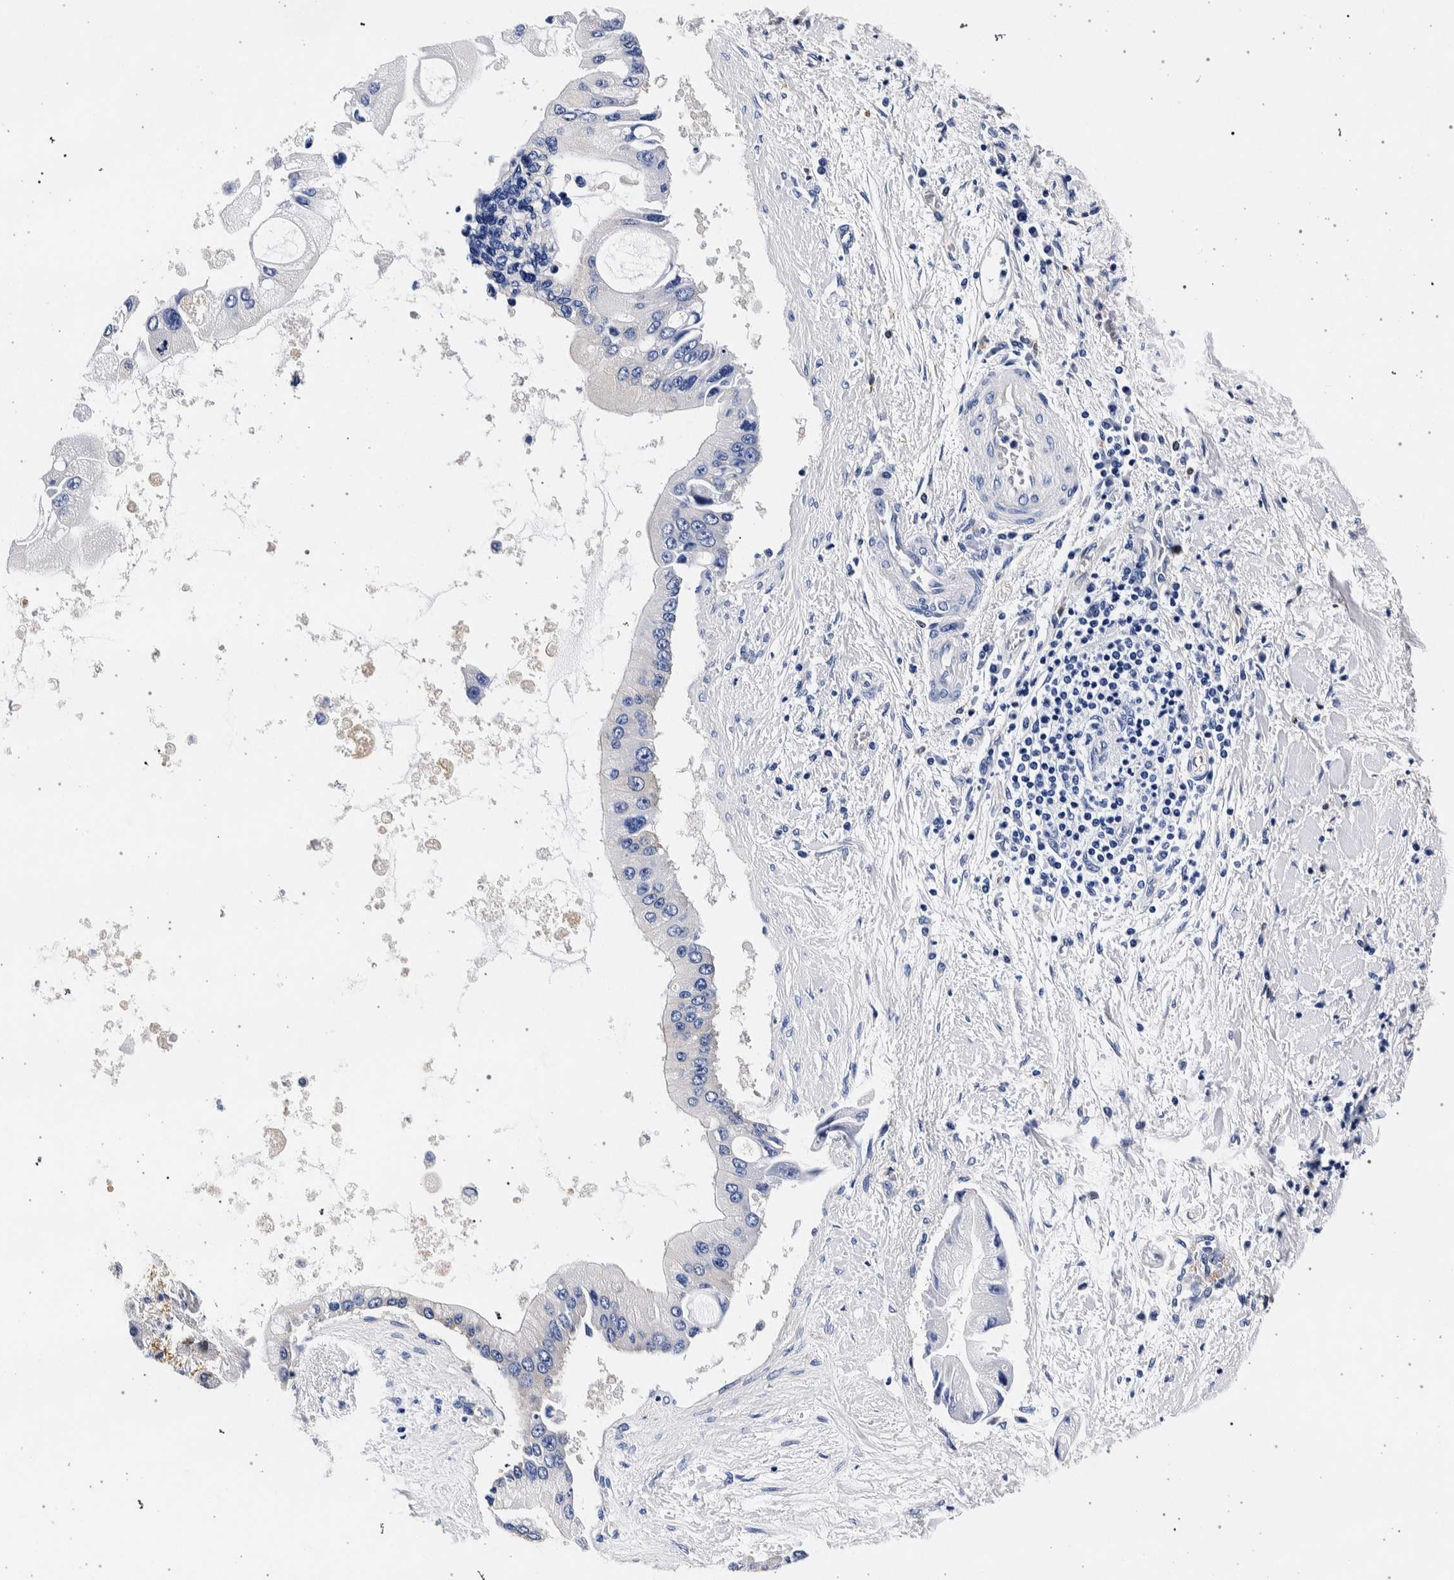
{"staining": {"intensity": "negative", "quantity": "none", "location": "none"}, "tissue": "liver cancer", "cell_type": "Tumor cells", "image_type": "cancer", "snomed": [{"axis": "morphology", "description": "Cholangiocarcinoma"}, {"axis": "topography", "description": "Liver"}], "caption": "Protein analysis of liver cancer exhibits no significant expression in tumor cells. Brightfield microscopy of immunohistochemistry stained with DAB (brown) and hematoxylin (blue), captured at high magnification.", "gene": "NIBAN2", "patient": {"sex": "male", "age": 50}}